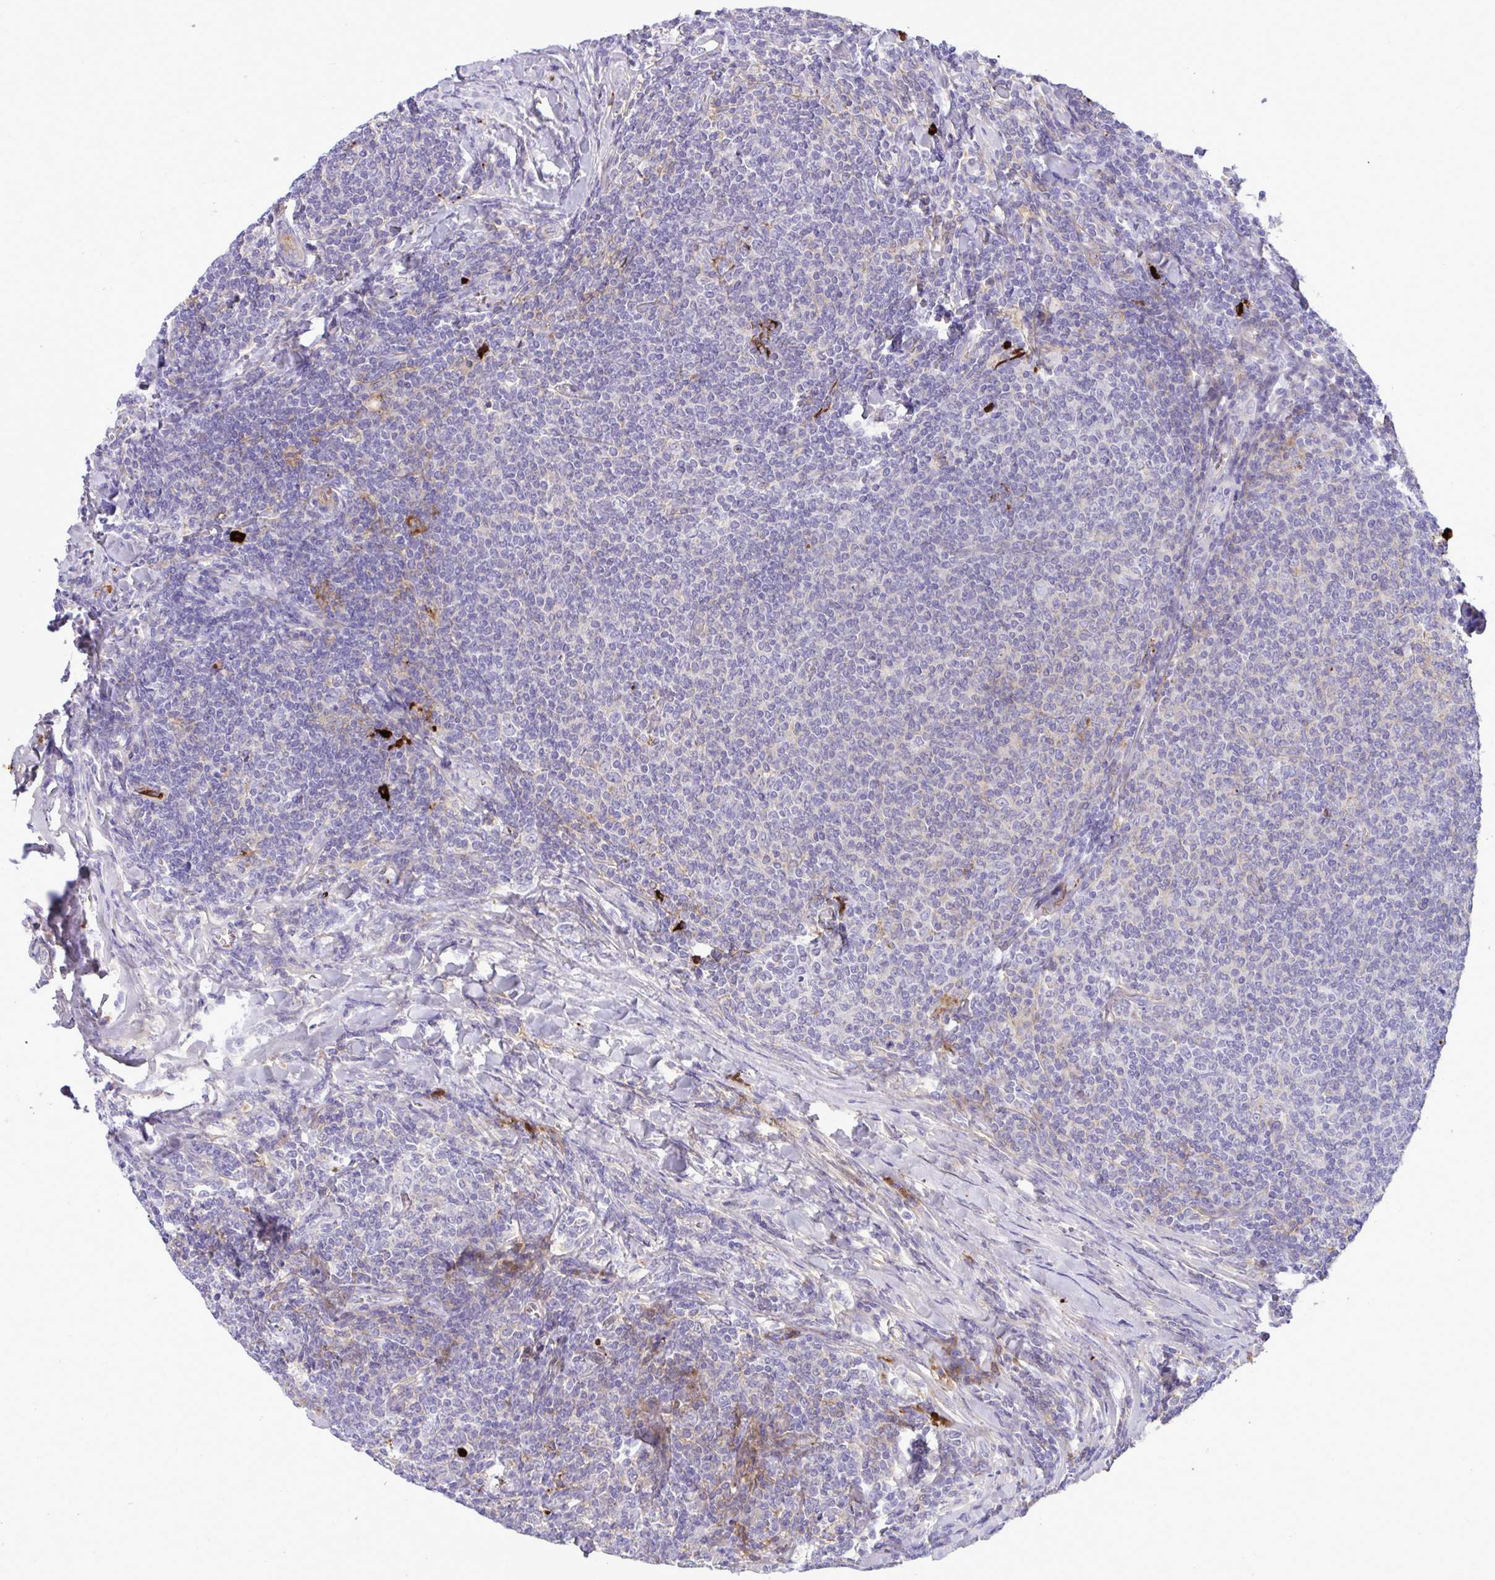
{"staining": {"intensity": "negative", "quantity": "none", "location": "none"}, "tissue": "lymphoma", "cell_type": "Tumor cells", "image_type": "cancer", "snomed": [{"axis": "morphology", "description": "Malignant lymphoma, non-Hodgkin's type, Low grade"}, {"axis": "topography", "description": "Lymph node"}], "caption": "IHC micrograph of lymphoma stained for a protein (brown), which demonstrates no positivity in tumor cells. The staining is performed using DAB brown chromogen with nuclei counter-stained in using hematoxylin.", "gene": "F2", "patient": {"sex": "male", "age": 52}}